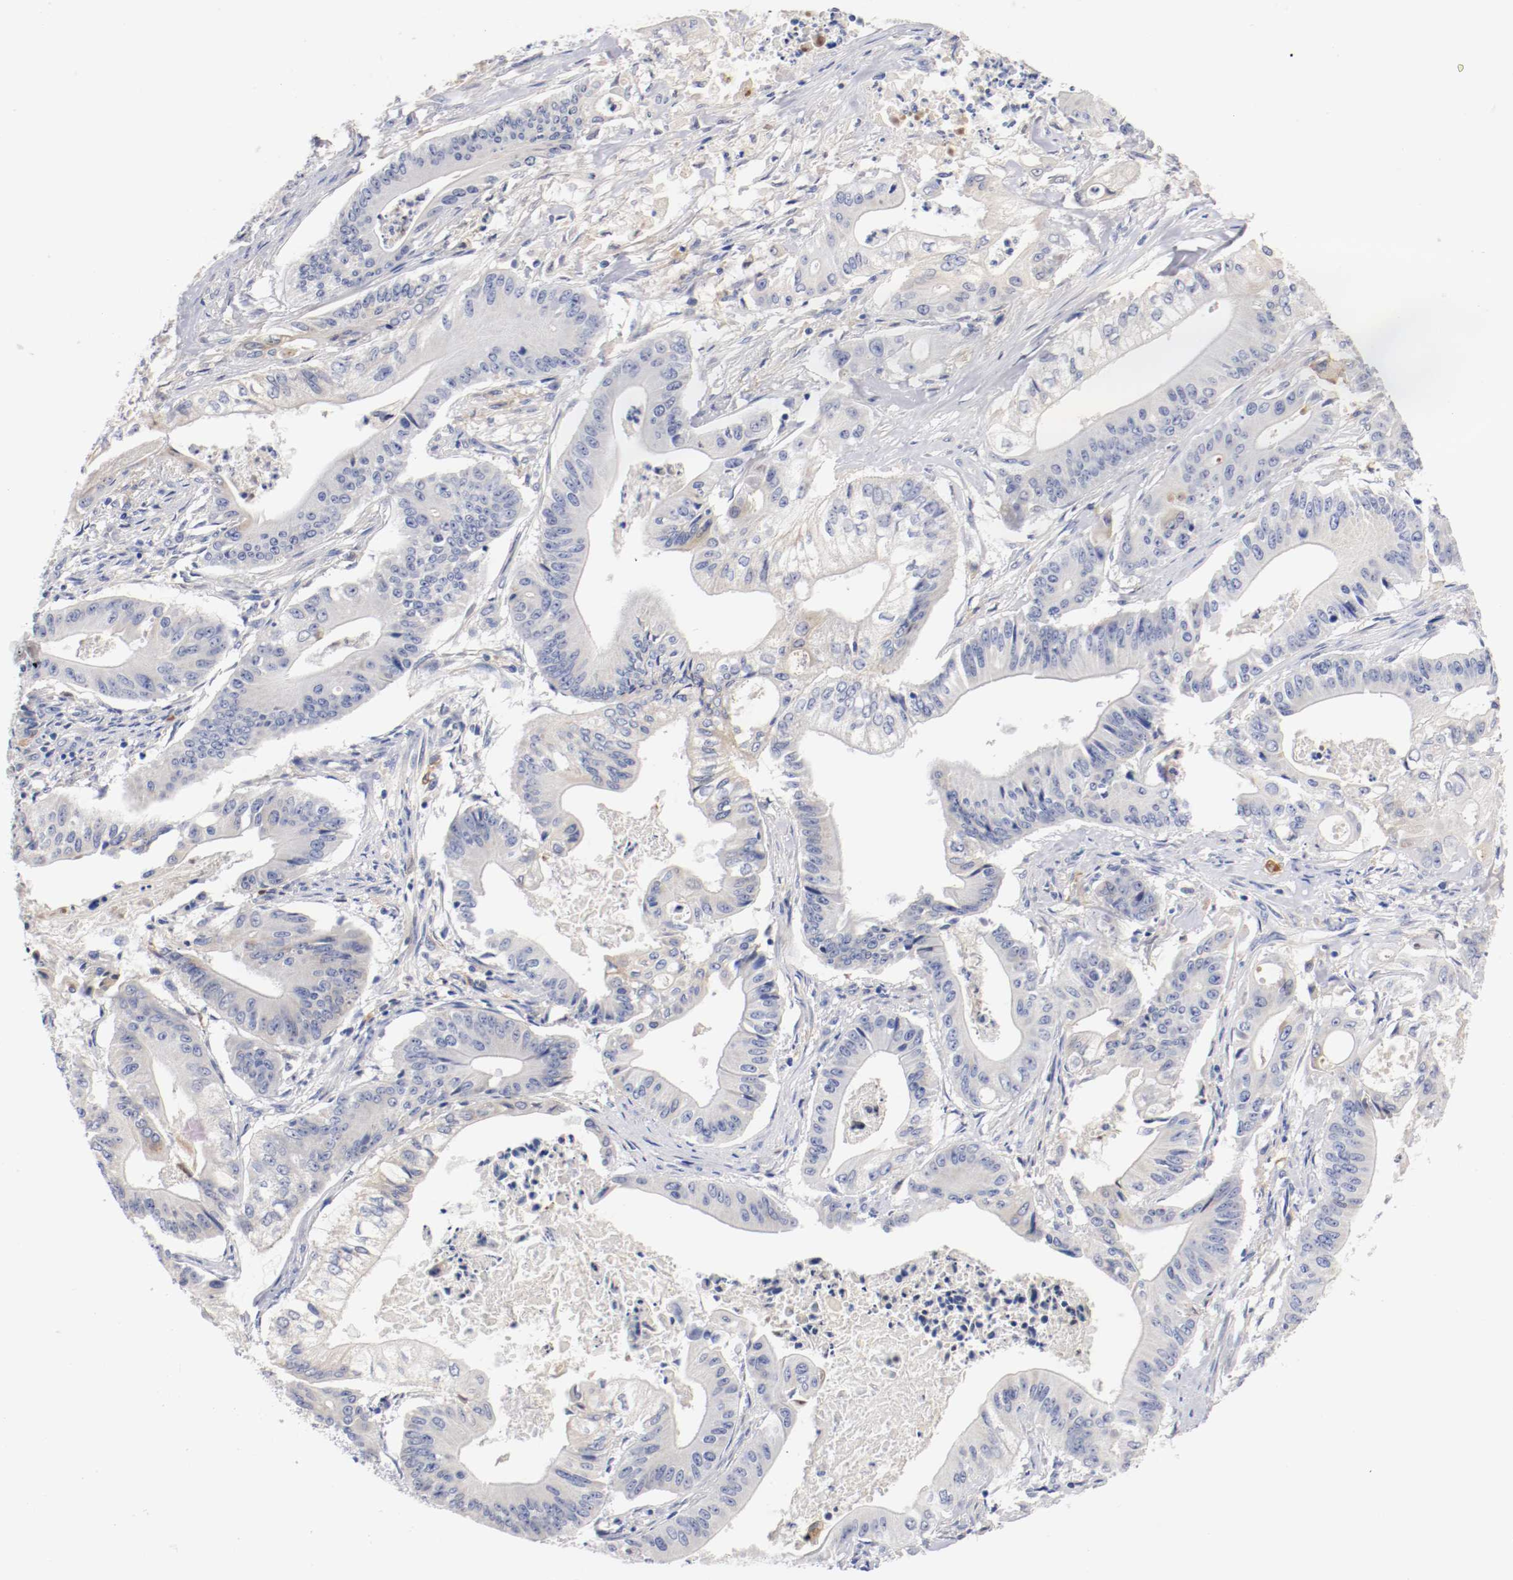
{"staining": {"intensity": "negative", "quantity": "none", "location": "none"}, "tissue": "pancreatic cancer", "cell_type": "Tumor cells", "image_type": "cancer", "snomed": [{"axis": "morphology", "description": "Normal tissue, NOS"}, {"axis": "topography", "description": "Lymph node"}], "caption": "Micrograph shows no protein staining in tumor cells of pancreatic cancer tissue.", "gene": "FGFBP1", "patient": {"sex": "male", "age": 62}}